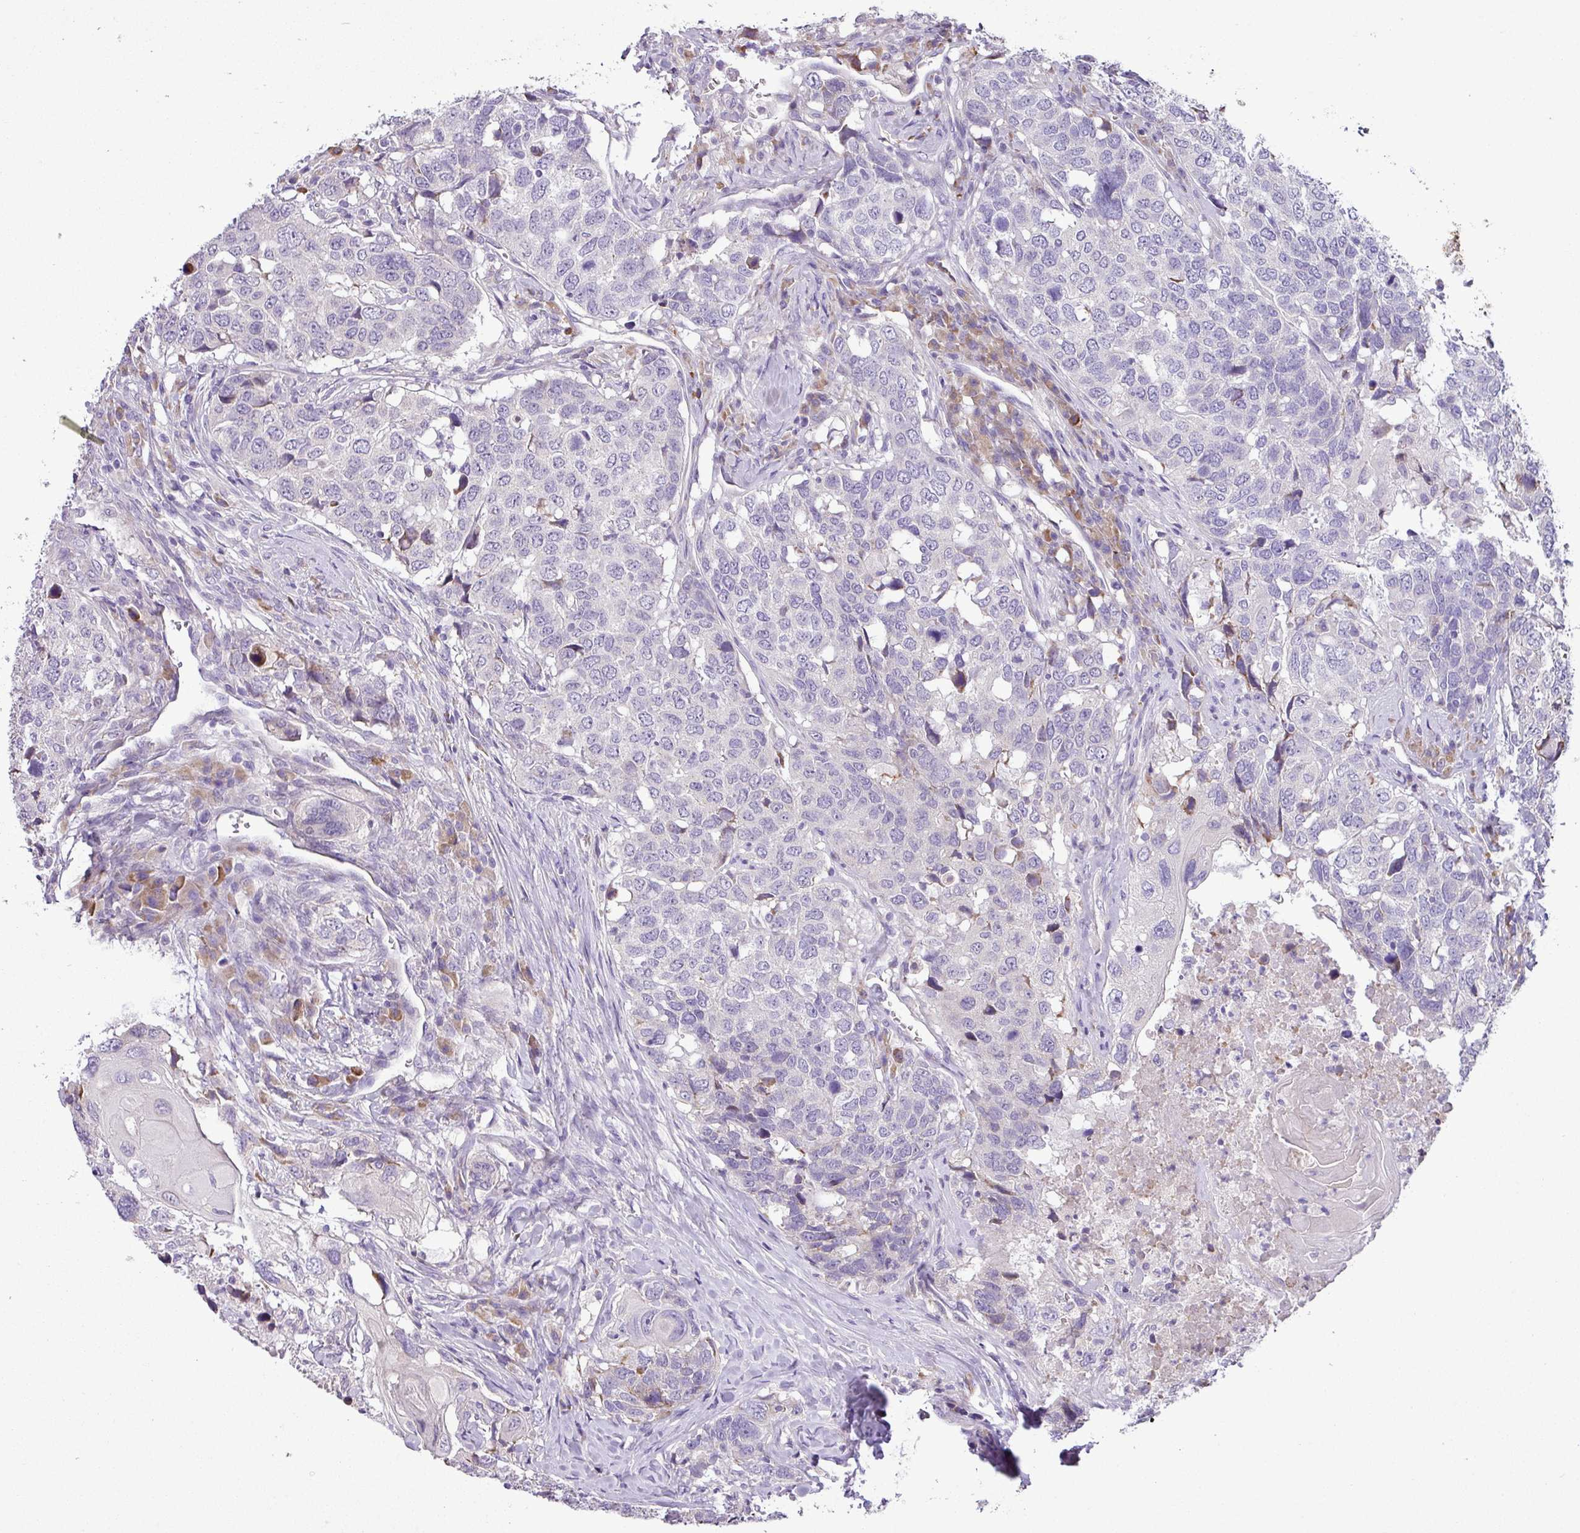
{"staining": {"intensity": "negative", "quantity": "none", "location": "none"}, "tissue": "head and neck cancer", "cell_type": "Tumor cells", "image_type": "cancer", "snomed": [{"axis": "morphology", "description": "Normal tissue, NOS"}, {"axis": "morphology", "description": "Squamous cell carcinoma, NOS"}, {"axis": "topography", "description": "Skeletal muscle"}, {"axis": "topography", "description": "Vascular tissue"}, {"axis": "topography", "description": "Peripheral nerve tissue"}, {"axis": "topography", "description": "Head-Neck"}], "caption": "Immunohistochemistry of head and neck cancer (squamous cell carcinoma) reveals no positivity in tumor cells.", "gene": "MOCS3", "patient": {"sex": "male", "age": 66}}